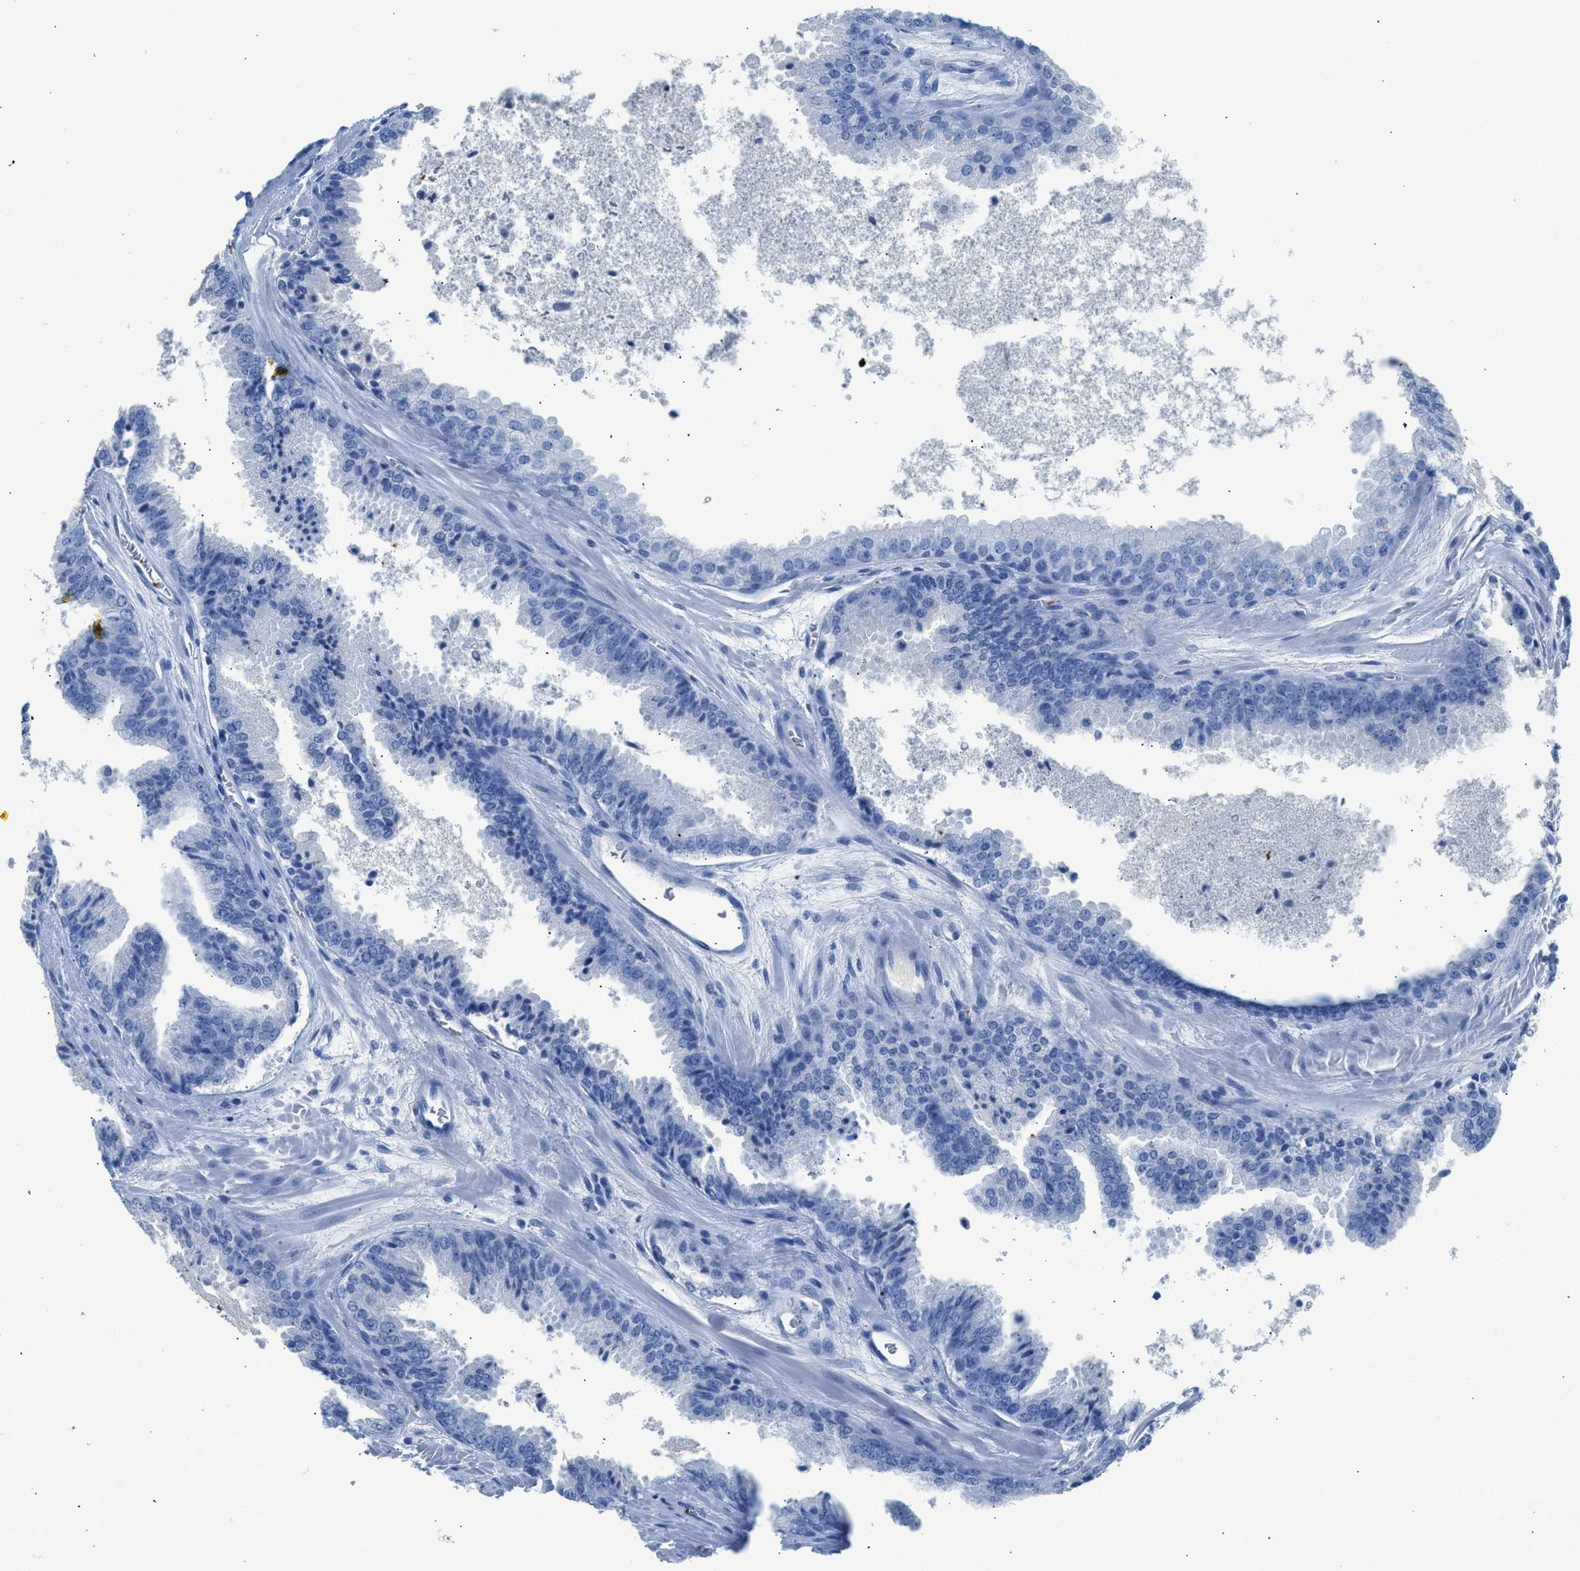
{"staining": {"intensity": "negative", "quantity": "none", "location": "none"}, "tissue": "prostate cancer", "cell_type": "Tumor cells", "image_type": "cancer", "snomed": [{"axis": "morphology", "description": "Adenocarcinoma, High grade"}, {"axis": "topography", "description": "Prostate"}], "caption": "High-grade adenocarcinoma (prostate) was stained to show a protein in brown. There is no significant positivity in tumor cells.", "gene": "FAIM2", "patient": {"sex": "male", "age": 65}}